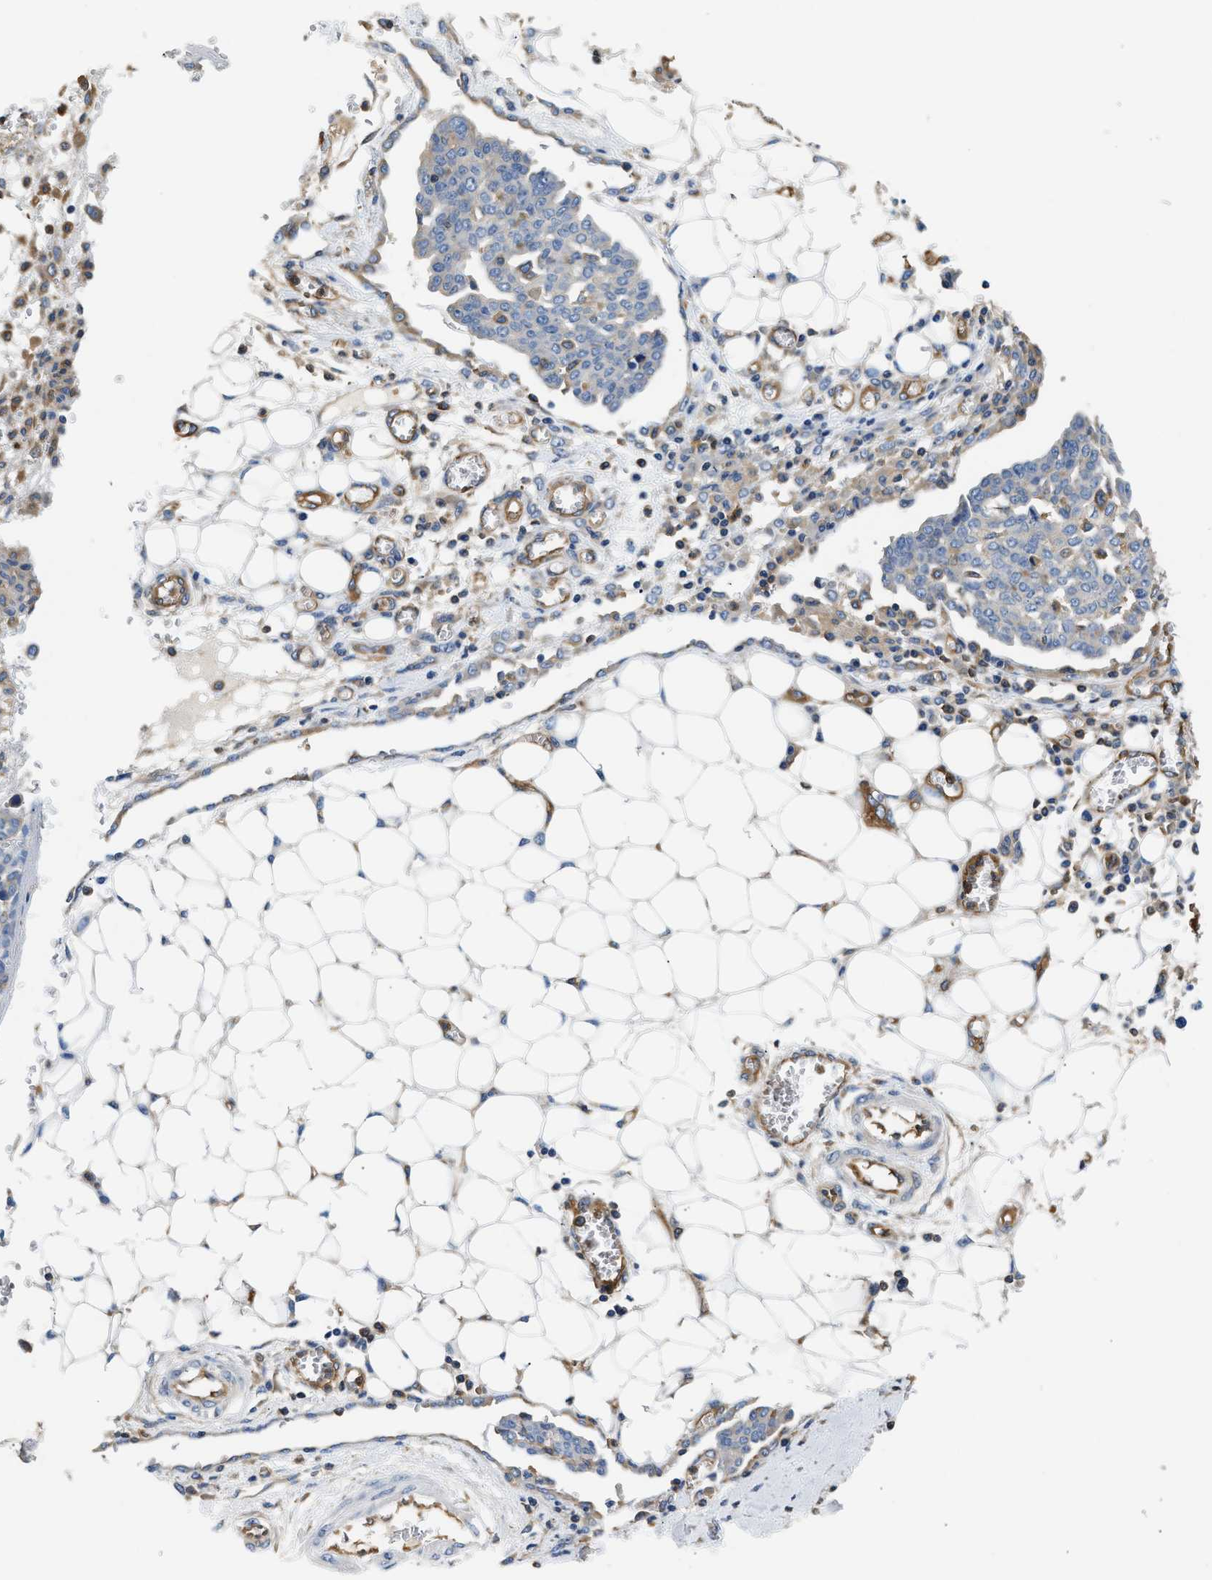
{"staining": {"intensity": "weak", "quantity": "<25%", "location": "cytoplasmic/membranous"}, "tissue": "ovarian cancer", "cell_type": "Tumor cells", "image_type": "cancer", "snomed": [{"axis": "morphology", "description": "Cystadenocarcinoma, serous, NOS"}, {"axis": "topography", "description": "Soft tissue"}, {"axis": "topography", "description": "Ovary"}], "caption": "An immunohistochemistry (IHC) micrograph of ovarian cancer is shown. There is no staining in tumor cells of ovarian cancer. Nuclei are stained in blue.", "gene": "SAMD9L", "patient": {"sex": "female", "age": 57}}